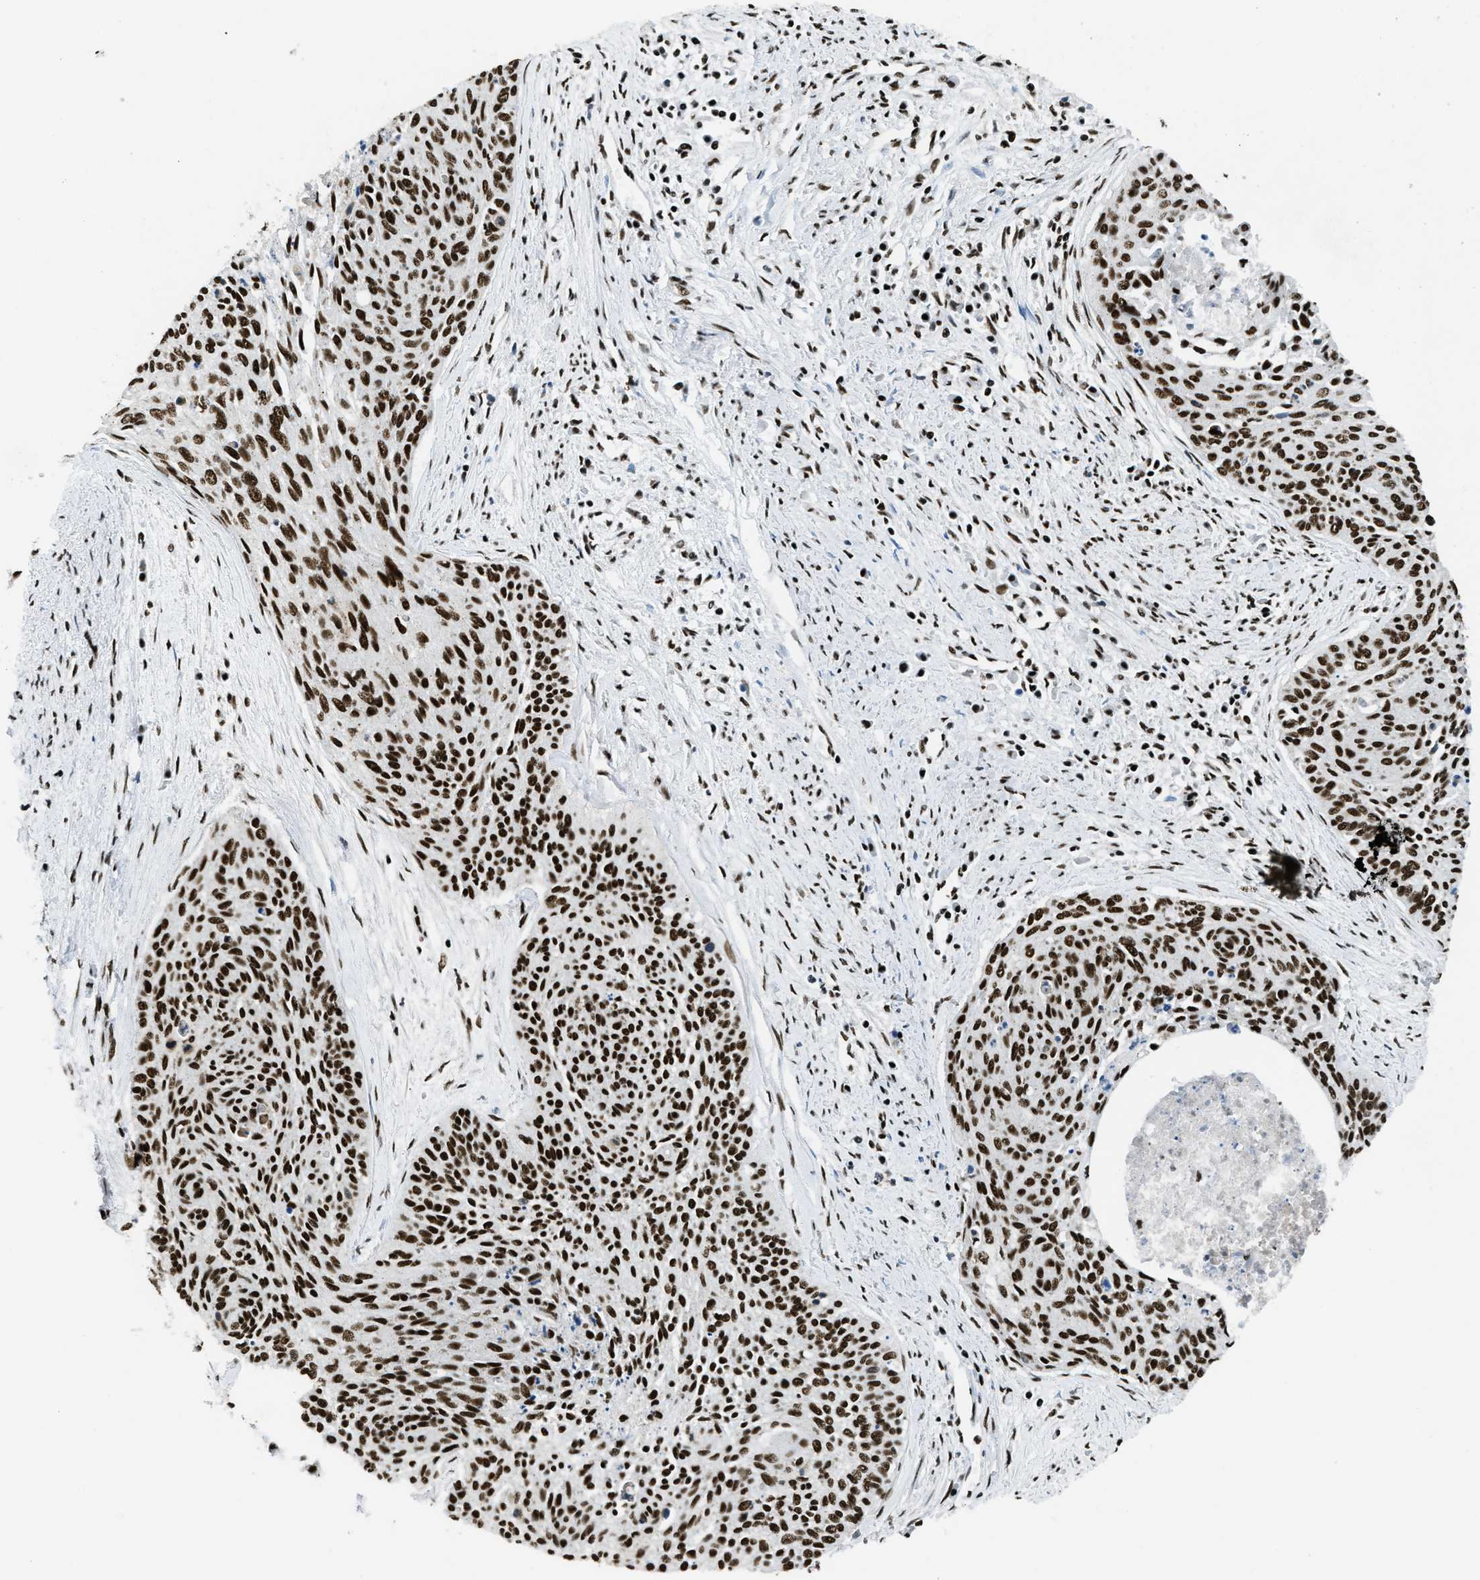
{"staining": {"intensity": "strong", "quantity": ">75%", "location": "nuclear"}, "tissue": "cervical cancer", "cell_type": "Tumor cells", "image_type": "cancer", "snomed": [{"axis": "morphology", "description": "Squamous cell carcinoma, NOS"}, {"axis": "topography", "description": "Cervix"}], "caption": "An immunohistochemistry (IHC) photomicrograph of tumor tissue is shown. Protein staining in brown shows strong nuclear positivity in cervical cancer (squamous cell carcinoma) within tumor cells.", "gene": "SCAF4", "patient": {"sex": "female", "age": 55}}